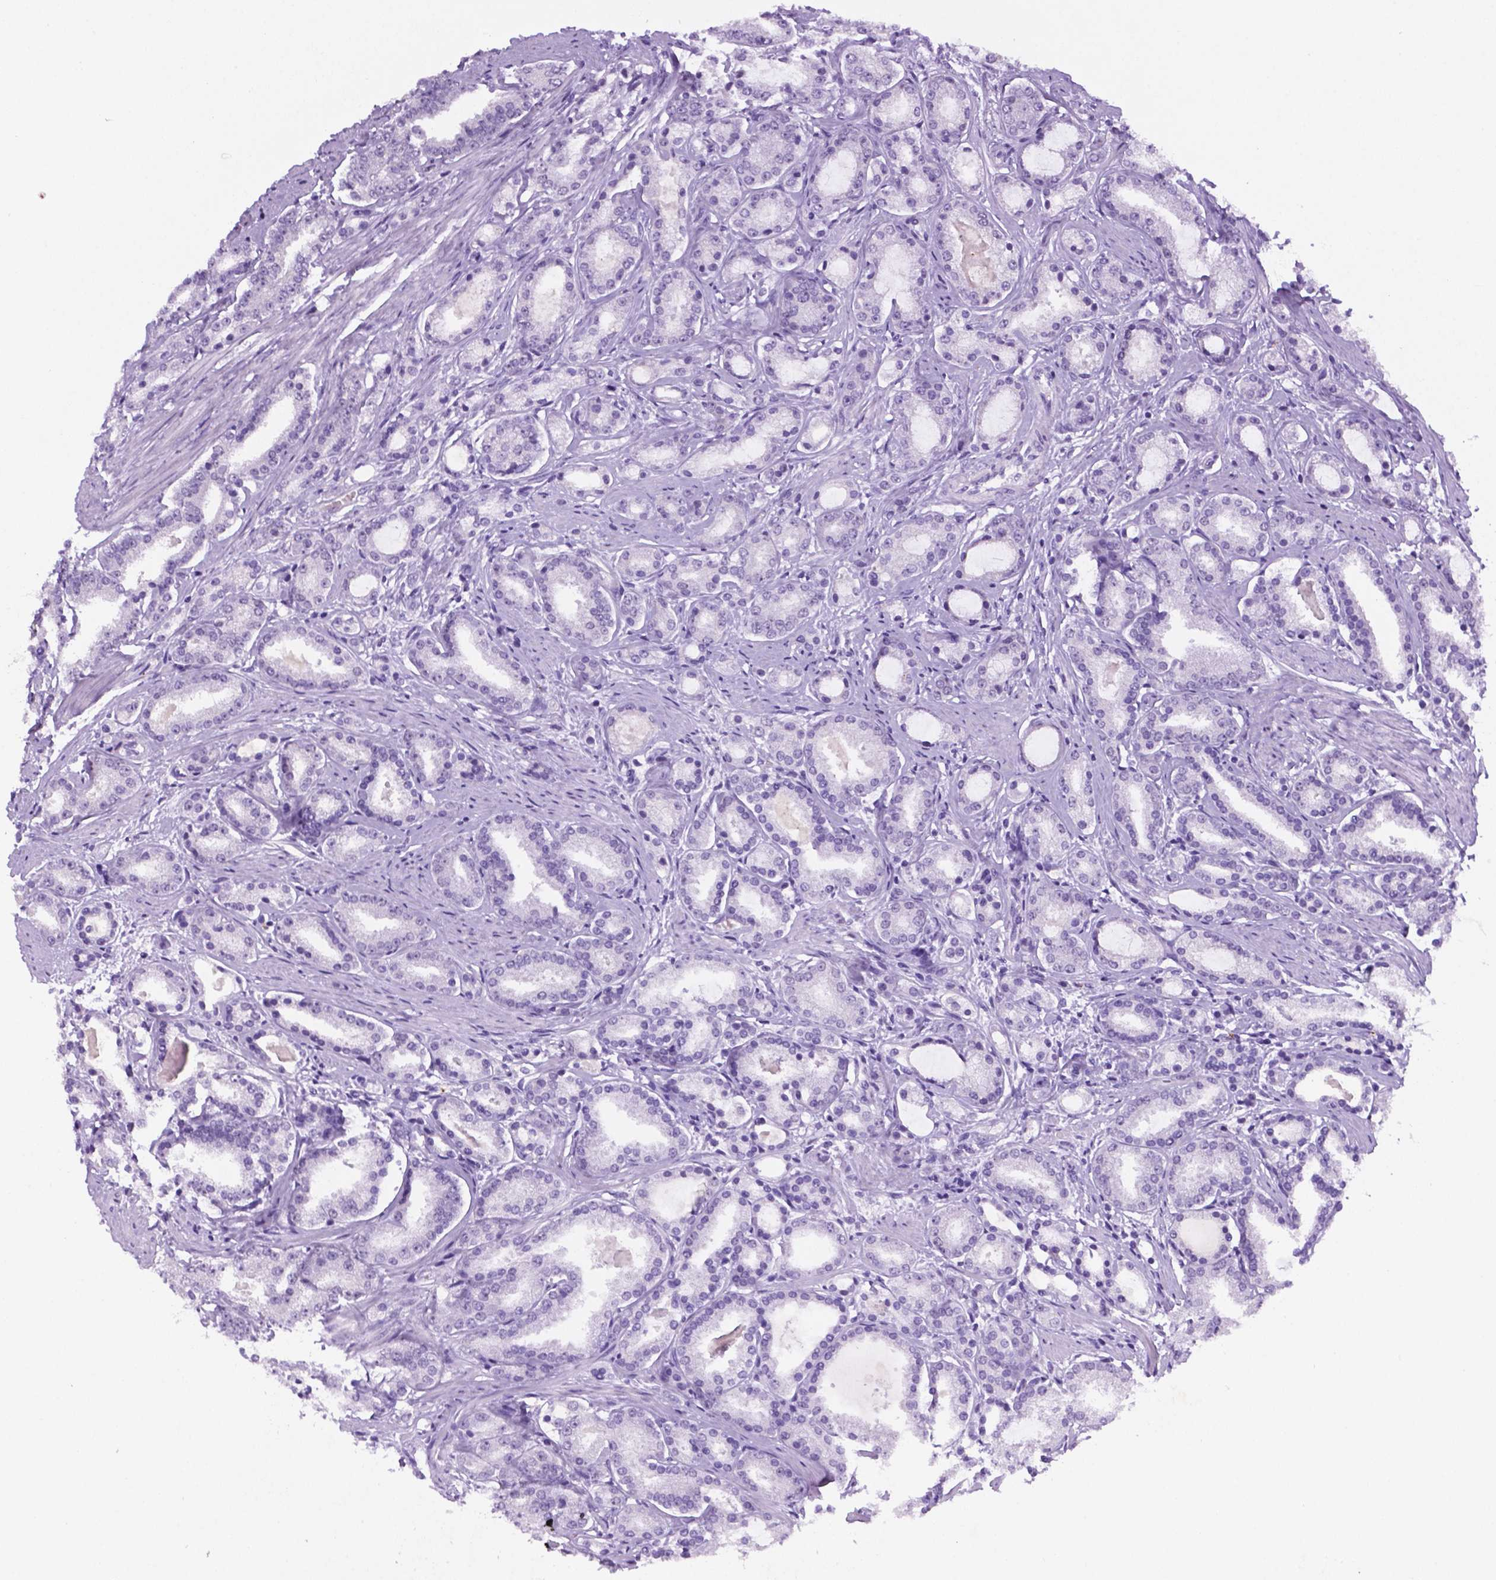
{"staining": {"intensity": "negative", "quantity": "none", "location": "none"}, "tissue": "prostate cancer", "cell_type": "Tumor cells", "image_type": "cancer", "snomed": [{"axis": "morphology", "description": "Adenocarcinoma, High grade"}, {"axis": "topography", "description": "Prostate"}], "caption": "The IHC image has no significant staining in tumor cells of prostate cancer (high-grade adenocarcinoma) tissue.", "gene": "C18orf21", "patient": {"sex": "male", "age": 63}}